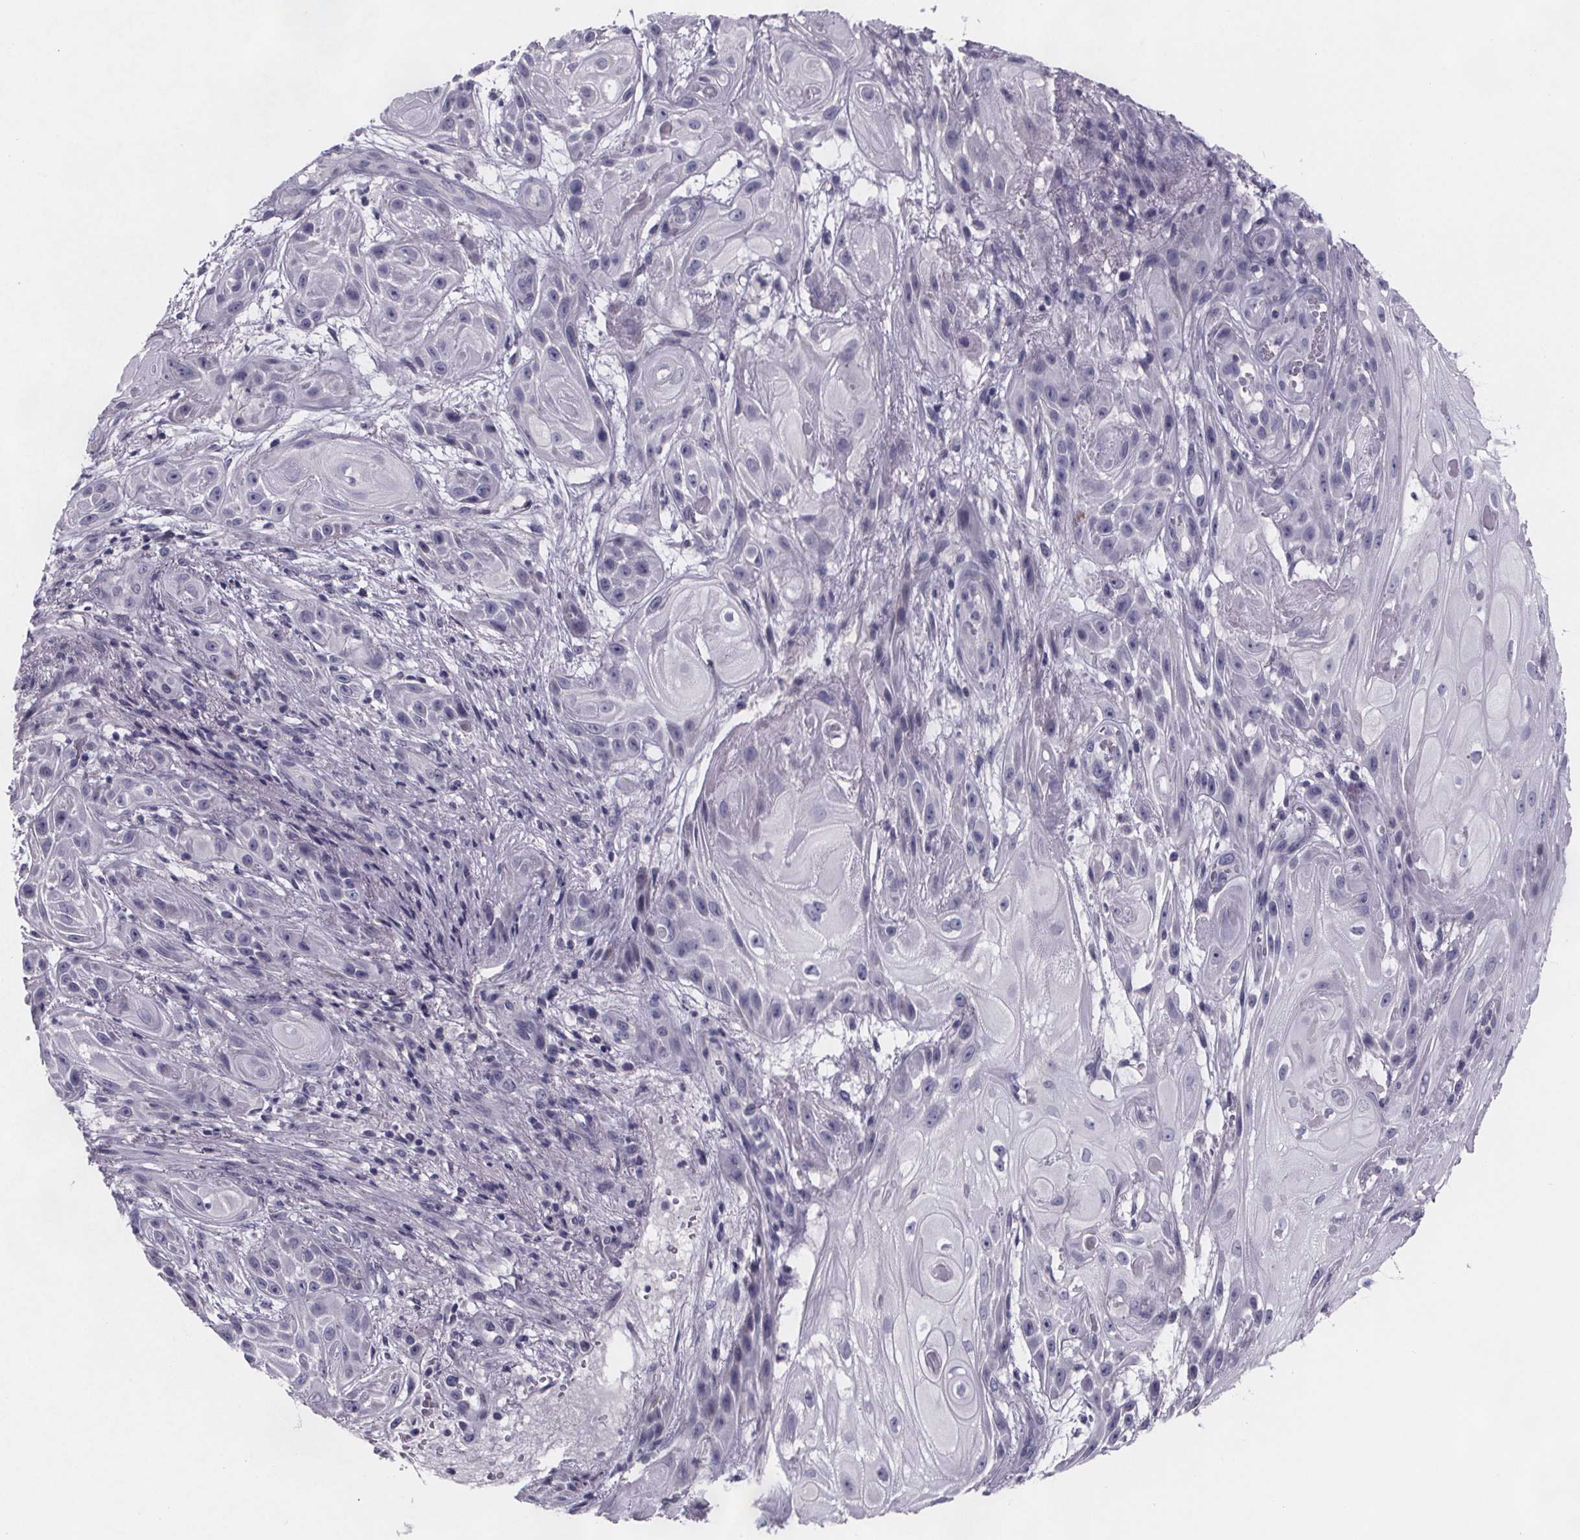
{"staining": {"intensity": "negative", "quantity": "none", "location": "none"}, "tissue": "skin cancer", "cell_type": "Tumor cells", "image_type": "cancer", "snomed": [{"axis": "morphology", "description": "Squamous cell carcinoma, NOS"}, {"axis": "topography", "description": "Skin"}], "caption": "A high-resolution histopathology image shows immunohistochemistry (IHC) staining of skin cancer (squamous cell carcinoma), which reveals no significant positivity in tumor cells.", "gene": "PAH", "patient": {"sex": "male", "age": 62}}